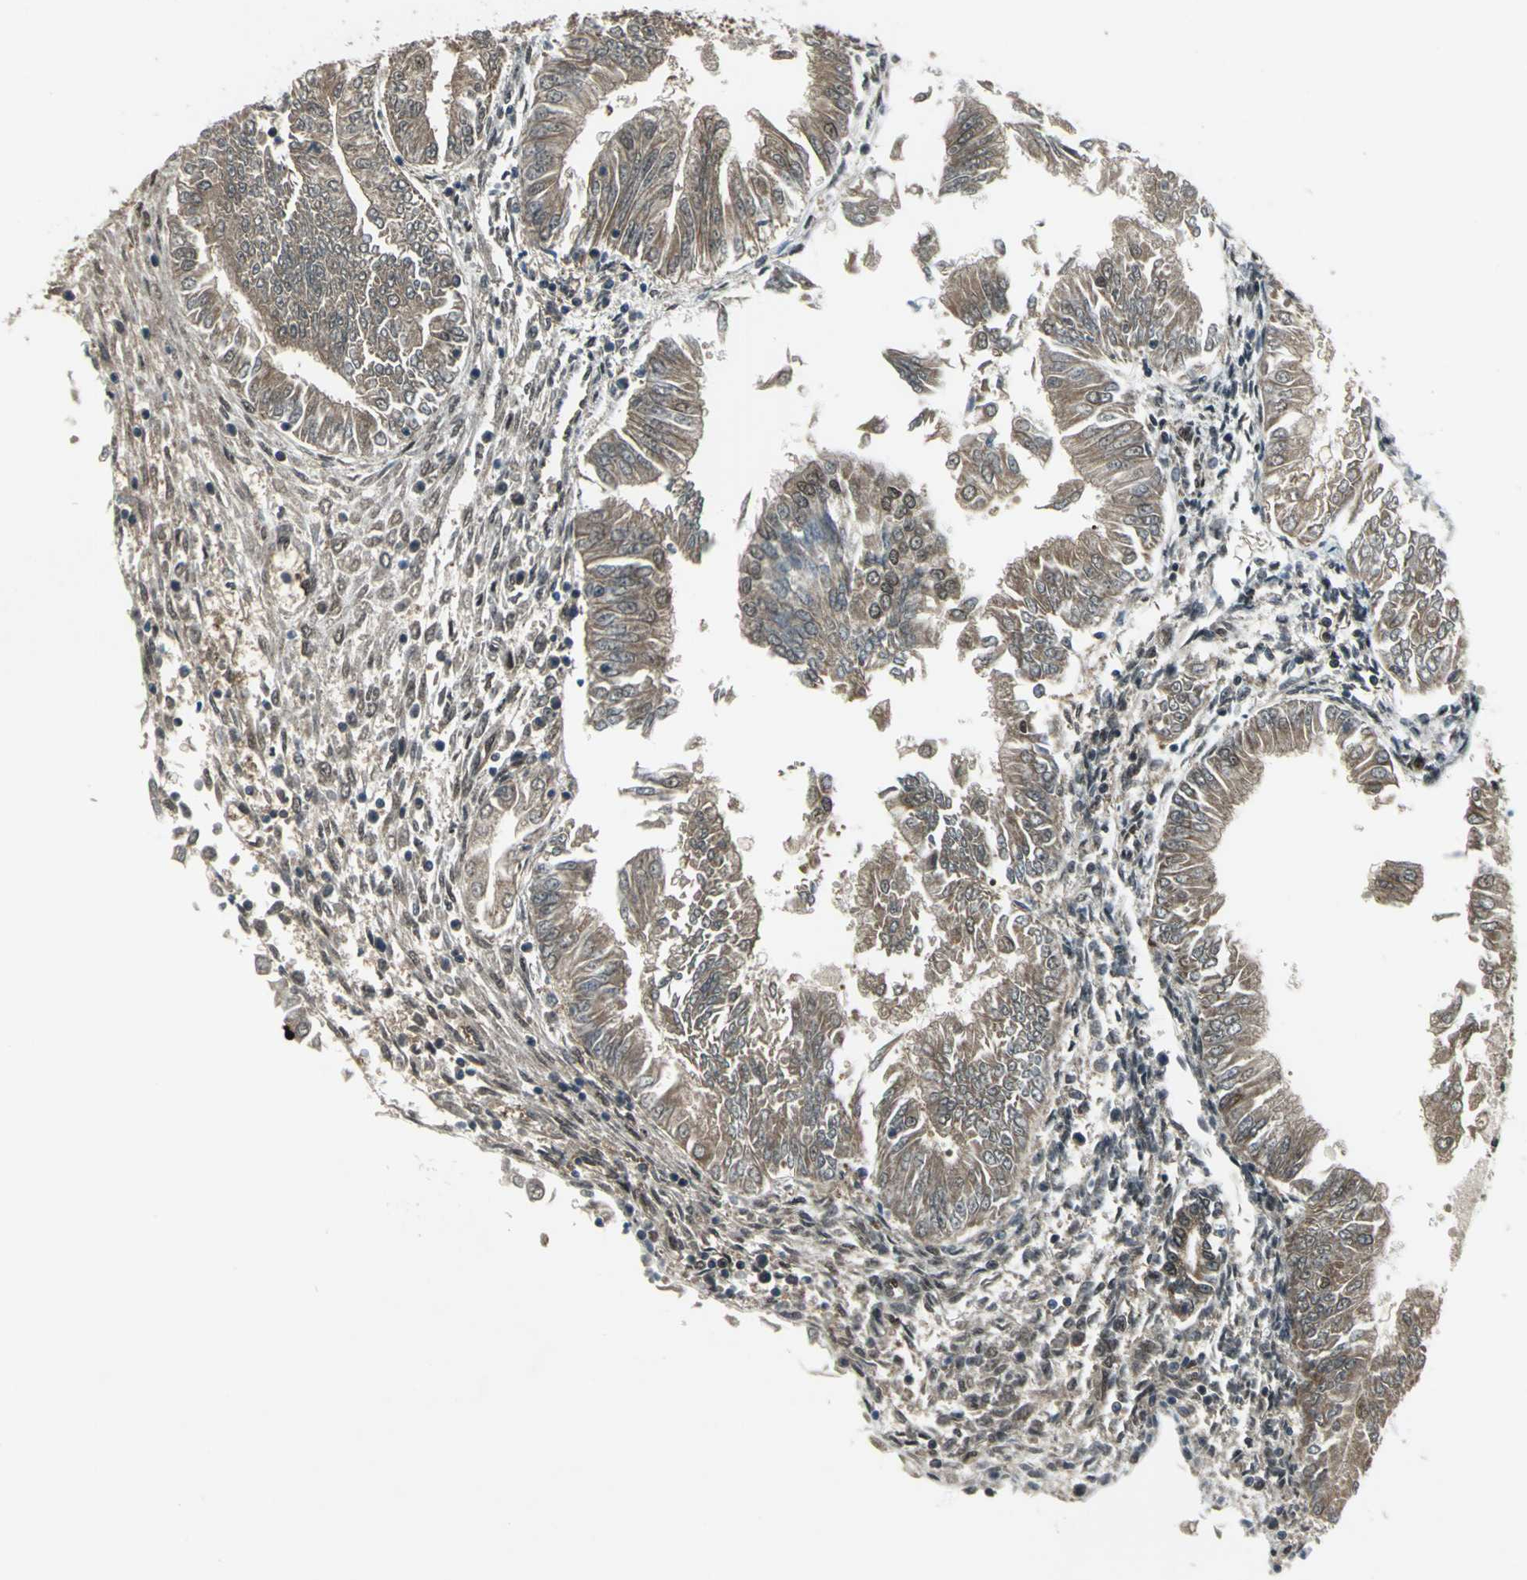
{"staining": {"intensity": "moderate", "quantity": ">75%", "location": "cytoplasmic/membranous,nuclear"}, "tissue": "endometrial cancer", "cell_type": "Tumor cells", "image_type": "cancer", "snomed": [{"axis": "morphology", "description": "Adenocarcinoma, NOS"}, {"axis": "topography", "description": "Endometrium"}], "caption": "A brown stain shows moderate cytoplasmic/membranous and nuclear staining of a protein in human endometrial cancer (adenocarcinoma) tumor cells. (Stains: DAB in brown, nuclei in blue, Microscopy: brightfield microscopy at high magnification).", "gene": "COPS5", "patient": {"sex": "female", "age": 53}}